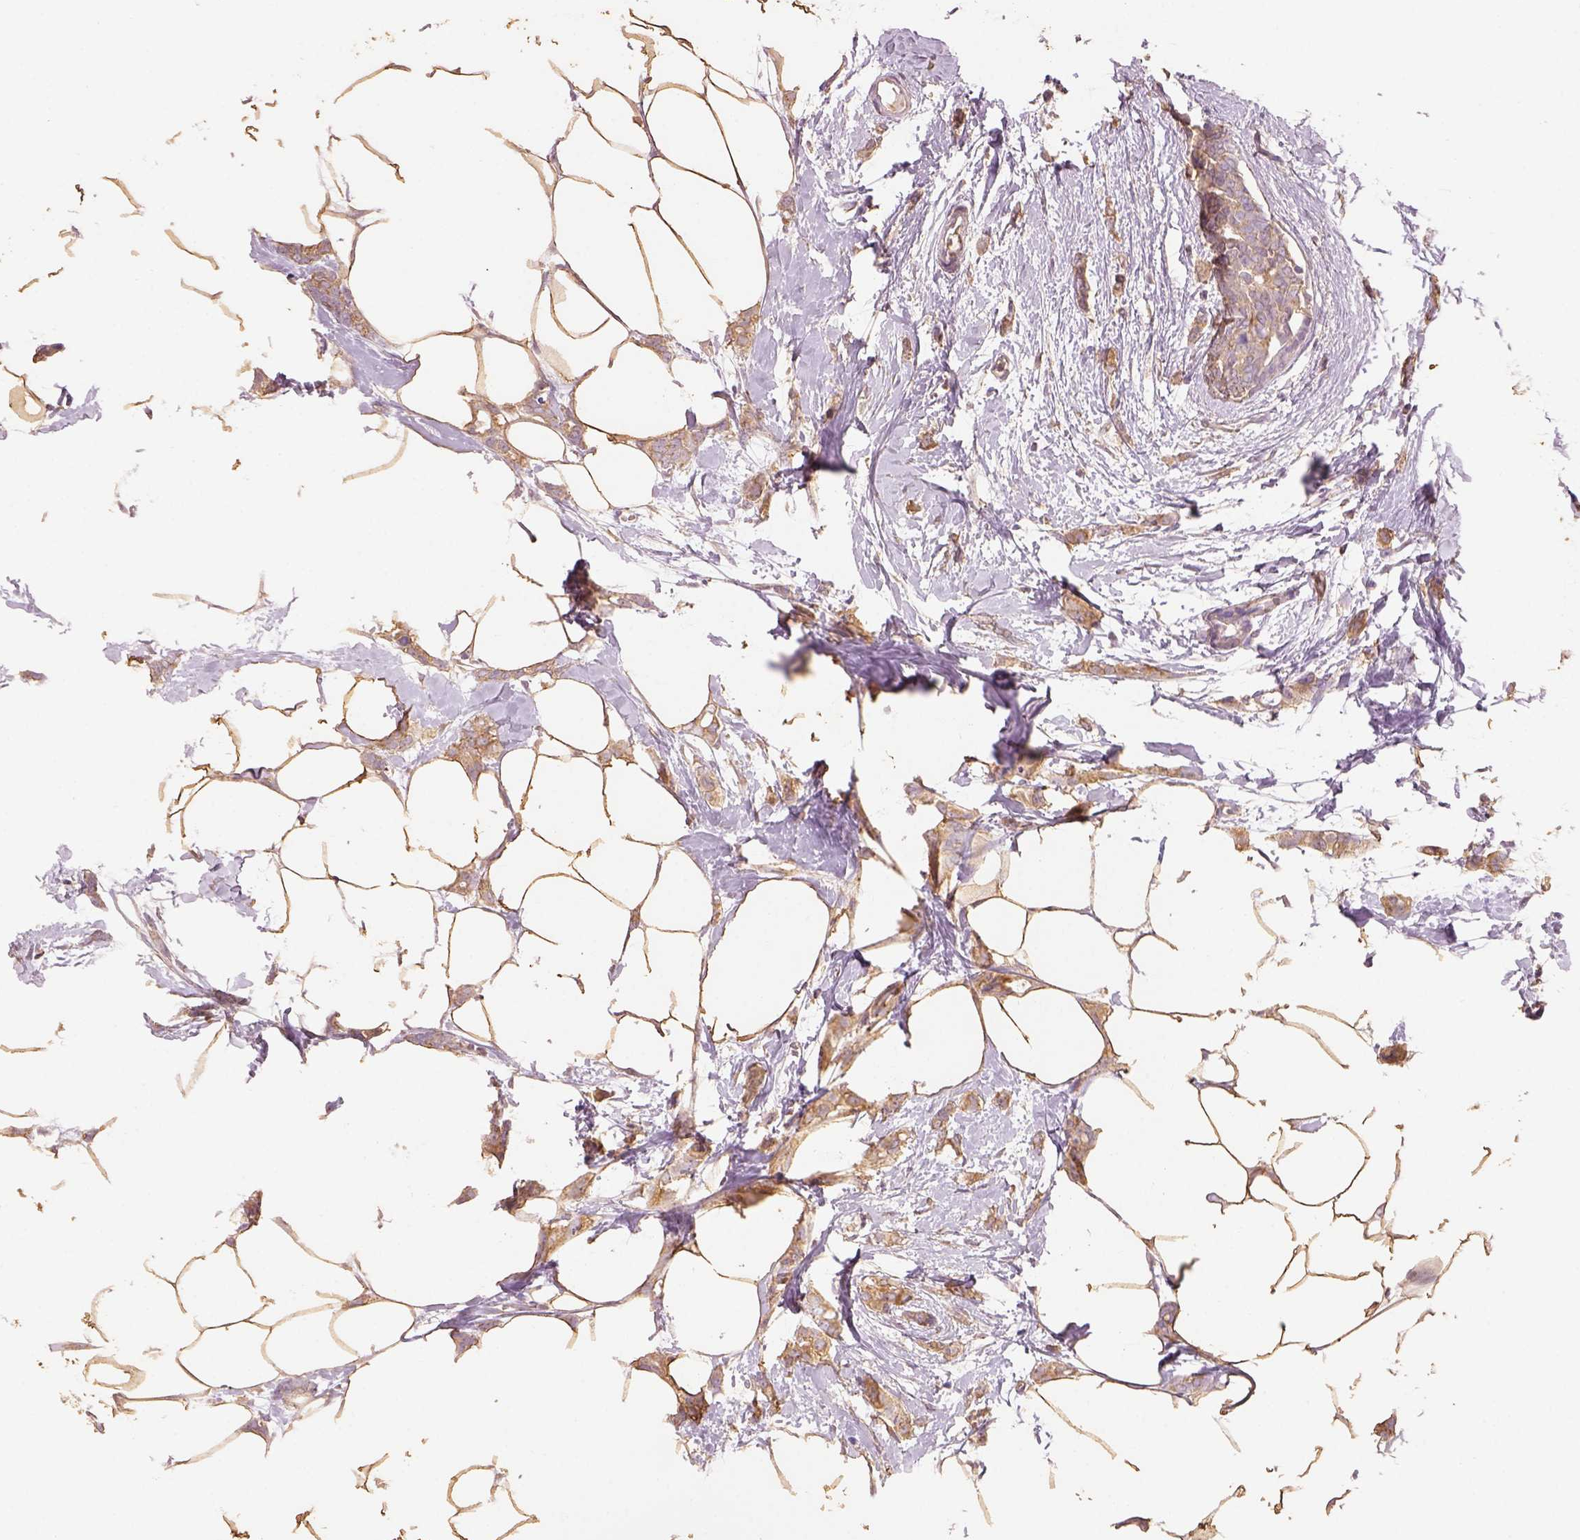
{"staining": {"intensity": "moderate", "quantity": ">75%", "location": "cytoplasmic/membranous"}, "tissue": "breast cancer", "cell_type": "Tumor cells", "image_type": "cancer", "snomed": [{"axis": "morphology", "description": "Duct carcinoma"}, {"axis": "topography", "description": "Breast"}], "caption": "High-magnification brightfield microscopy of infiltrating ductal carcinoma (breast) stained with DAB (3,3'-diaminobenzidine) (brown) and counterstained with hematoxylin (blue). tumor cells exhibit moderate cytoplasmic/membranous staining is seen in about>75% of cells.", "gene": "AP2B1", "patient": {"sex": "female", "age": 40}}